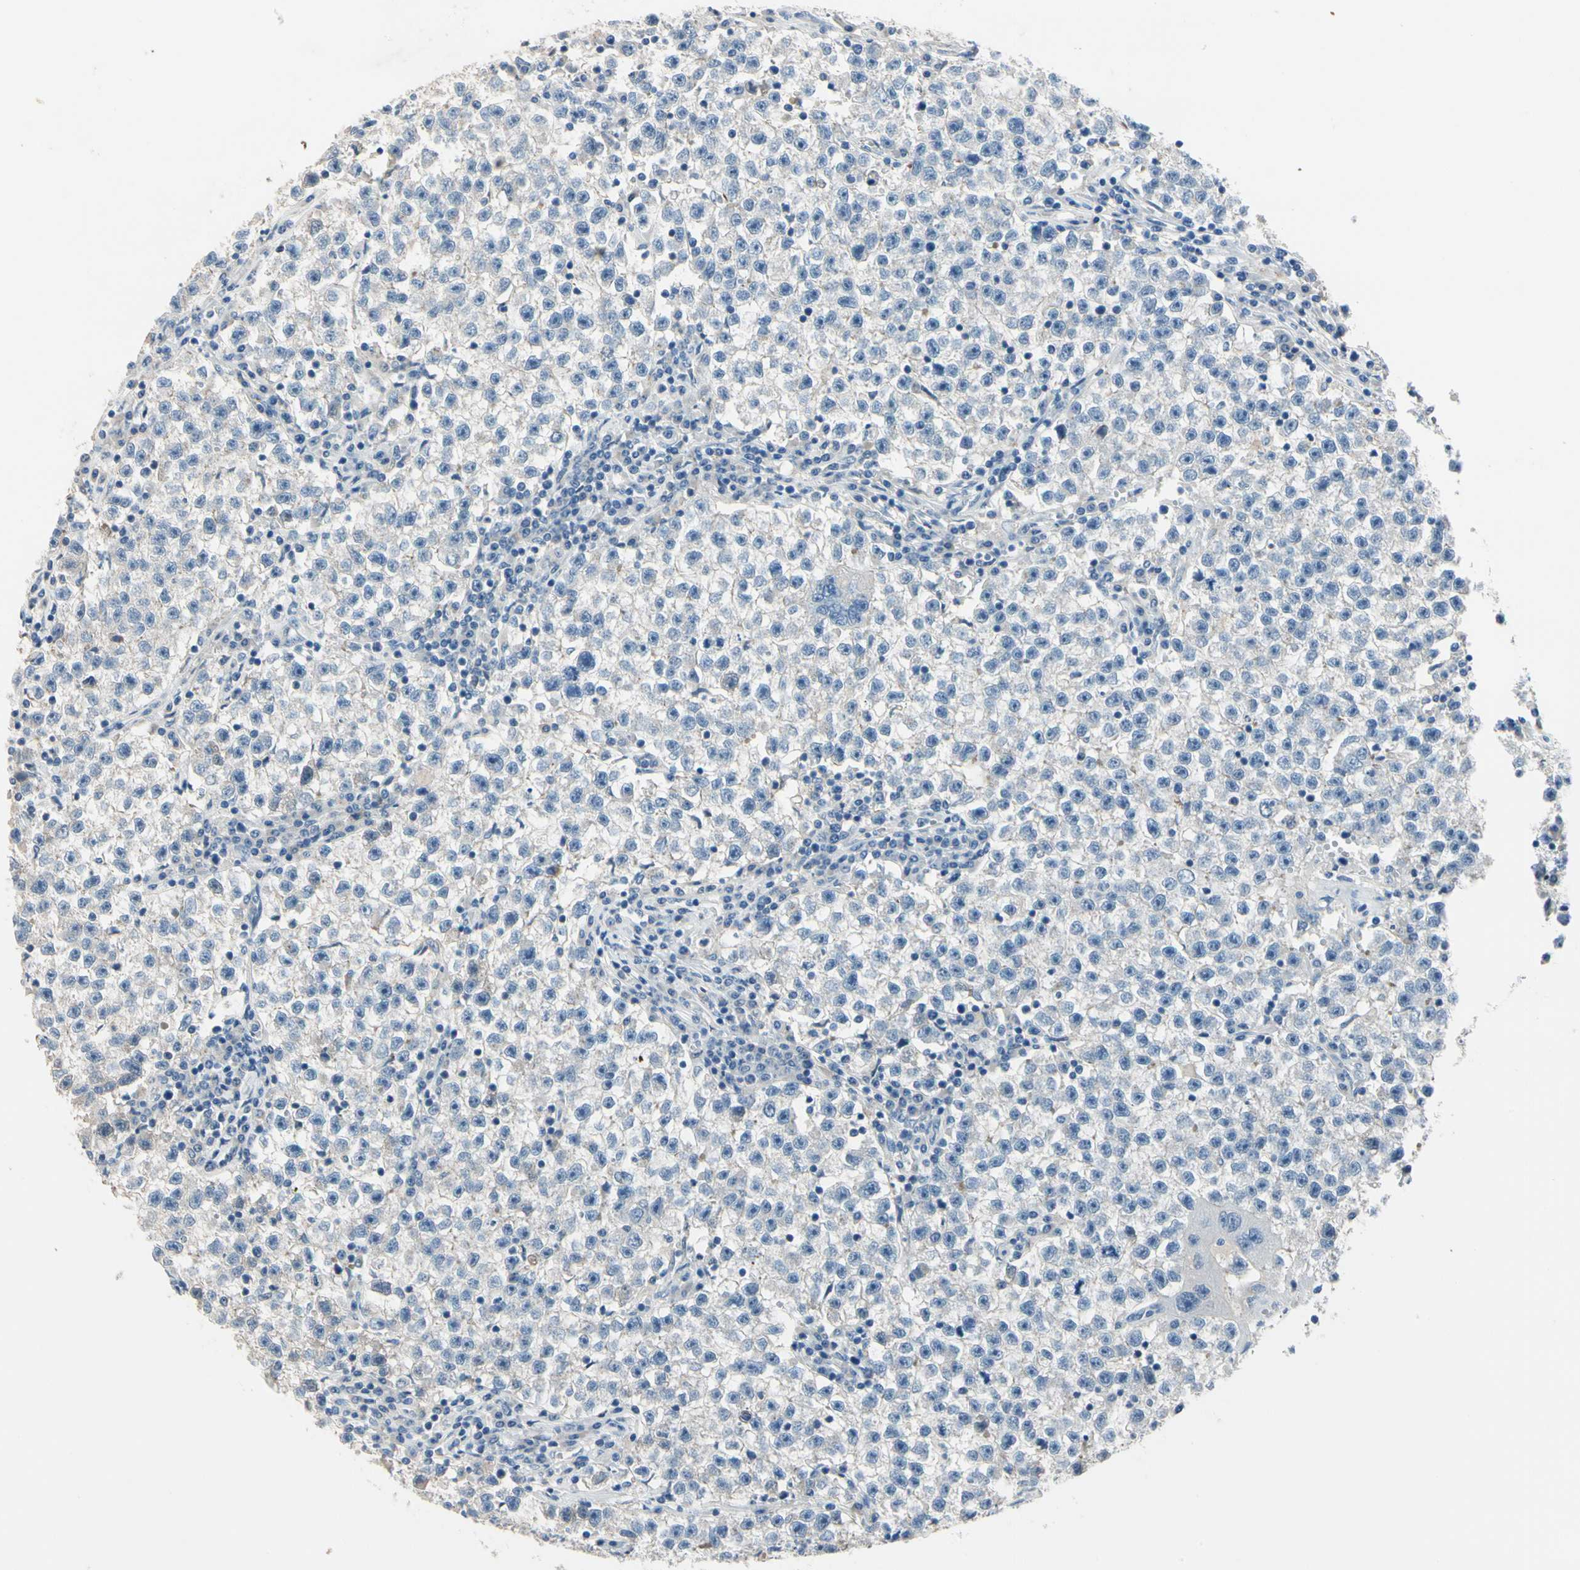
{"staining": {"intensity": "negative", "quantity": "none", "location": "none"}, "tissue": "testis cancer", "cell_type": "Tumor cells", "image_type": "cancer", "snomed": [{"axis": "morphology", "description": "Seminoma, NOS"}, {"axis": "topography", "description": "Testis"}], "caption": "Tumor cells show no significant protein staining in testis cancer (seminoma). The staining was performed using DAB (3,3'-diaminobenzidine) to visualize the protein expression in brown, while the nuclei were stained in blue with hematoxylin (Magnification: 20x).", "gene": "CPA3", "patient": {"sex": "male", "age": 22}}